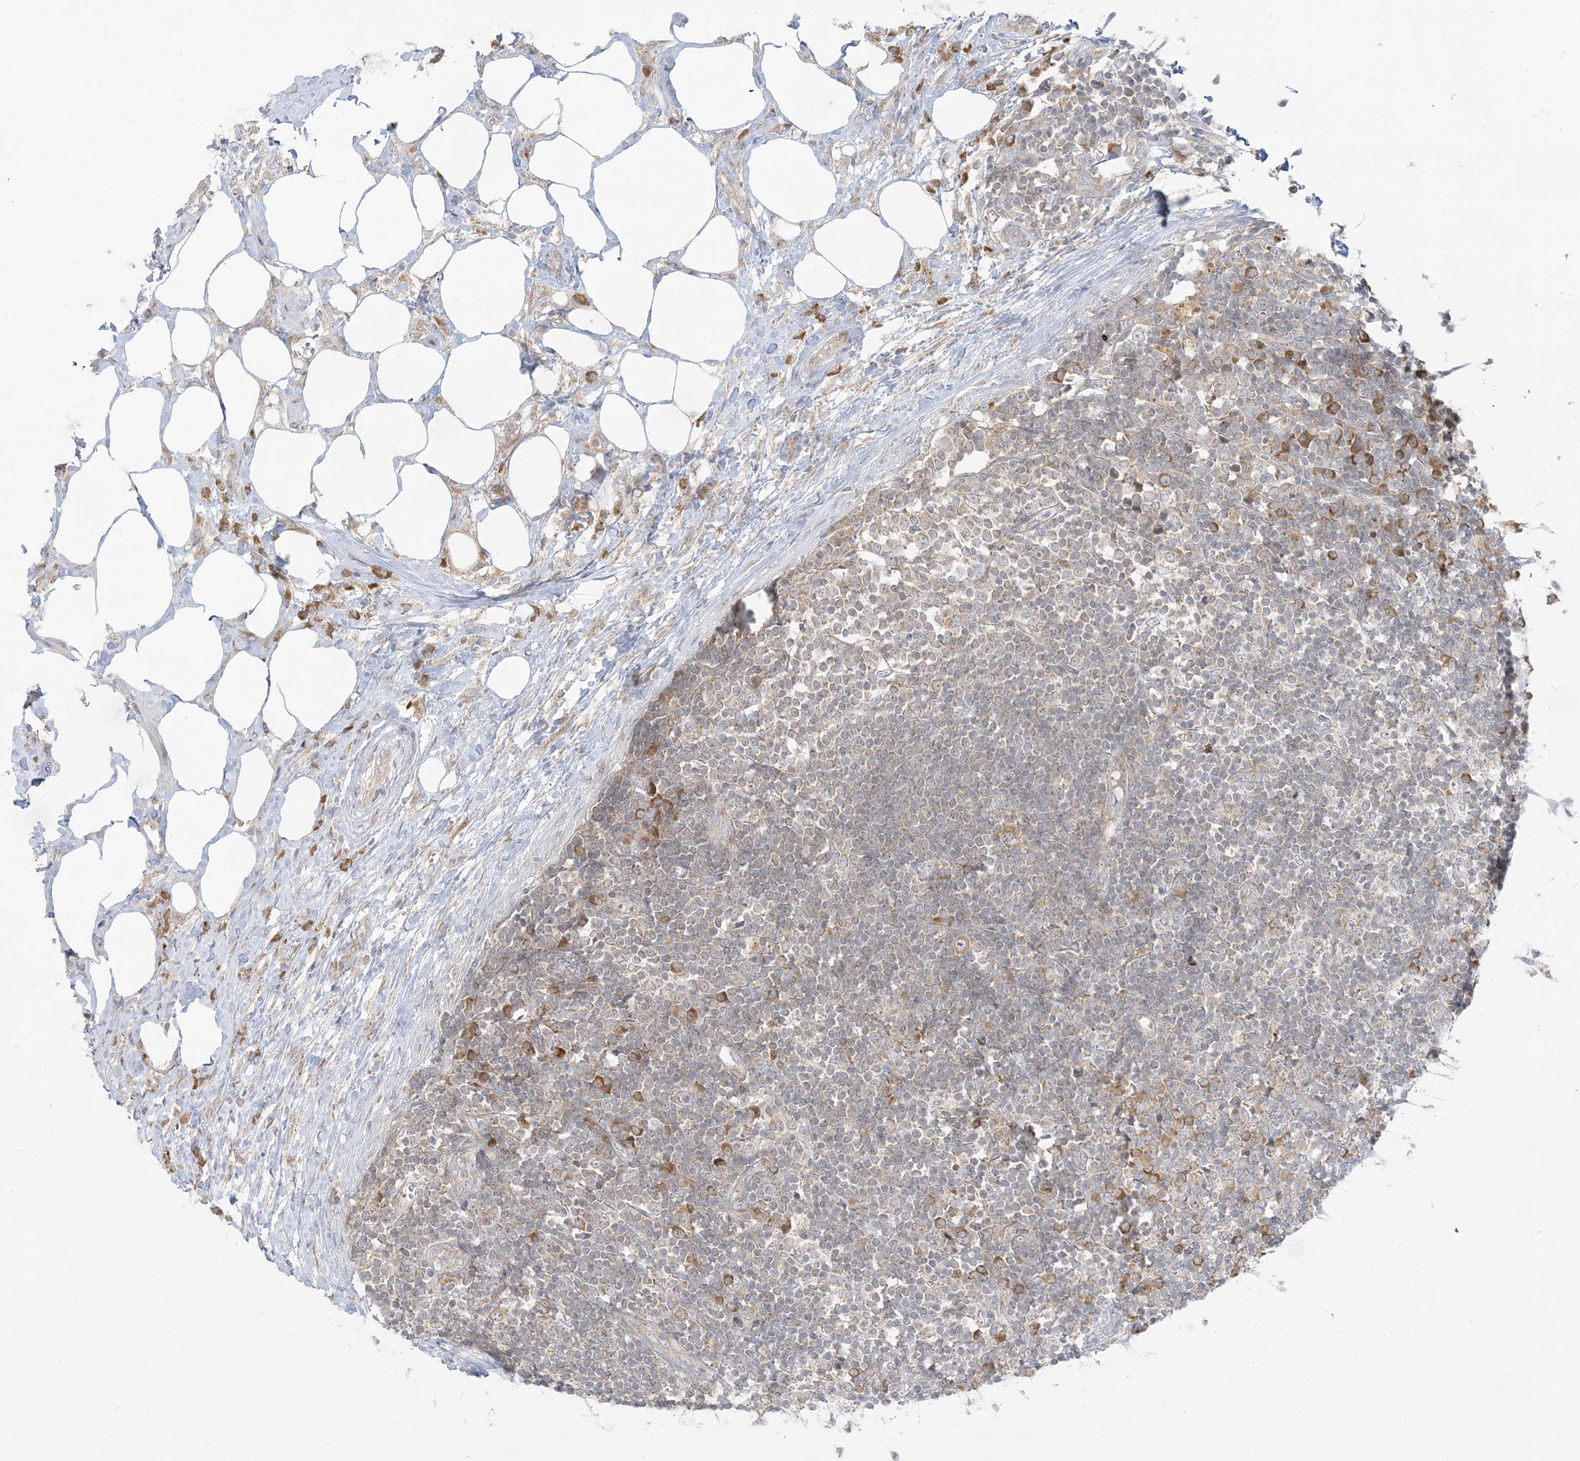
{"staining": {"intensity": "moderate", "quantity": "<25%", "location": "cytoplasmic/membranous"}, "tissue": "lymph node", "cell_type": "Non-germinal center cells", "image_type": "normal", "snomed": [{"axis": "morphology", "description": "Normal tissue, NOS"}, {"axis": "morphology", "description": "Squamous cell carcinoma, metastatic, NOS"}, {"axis": "topography", "description": "Lymph node"}], "caption": "Protein expression by immunohistochemistry exhibits moderate cytoplasmic/membranous staining in about <25% of non-germinal center cells in unremarkable lymph node. Nuclei are stained in blue.", "gene": "RPP40", "patient": {"sex": "male", "age": 73}}